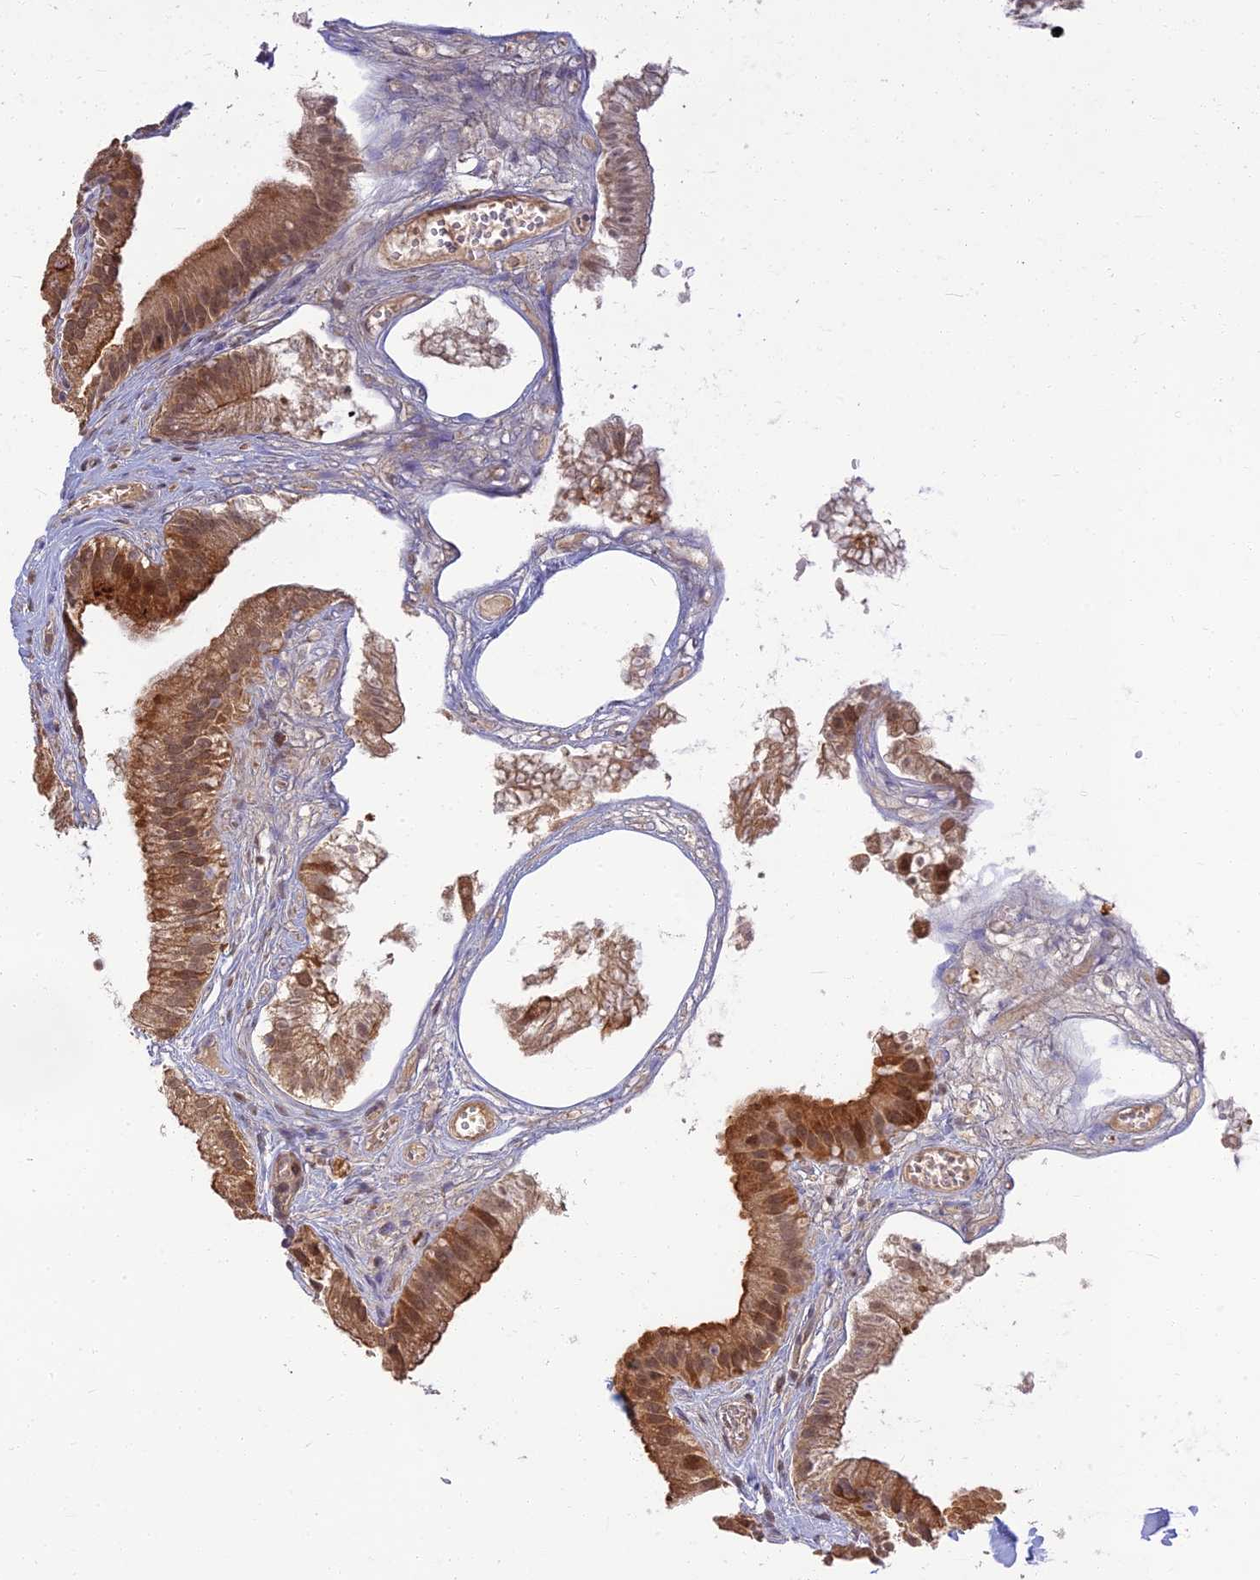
{"staining": {"intensity": "strong", "quantity": ">75%", "location": "cytoplasmic/membranous"}, "tissue": "gallbladder", "cell_type": "Glandular cells", "image_type": "normal", "snomed": [{"axis": "morphology", "description": "Normal tissue, NOS"}, {"axis": "topography", "description": "Gallbladder"}], "caption": "Gallbladder stained with DAB (3,3'-diaminobenzidine) immunohistochemistry demonstrates high levels of strong cytoplasmic/membranous expression in about >75% of glandular cells.", "gene": "RGL3", "patient": {"sex": "female", "age": 54}}